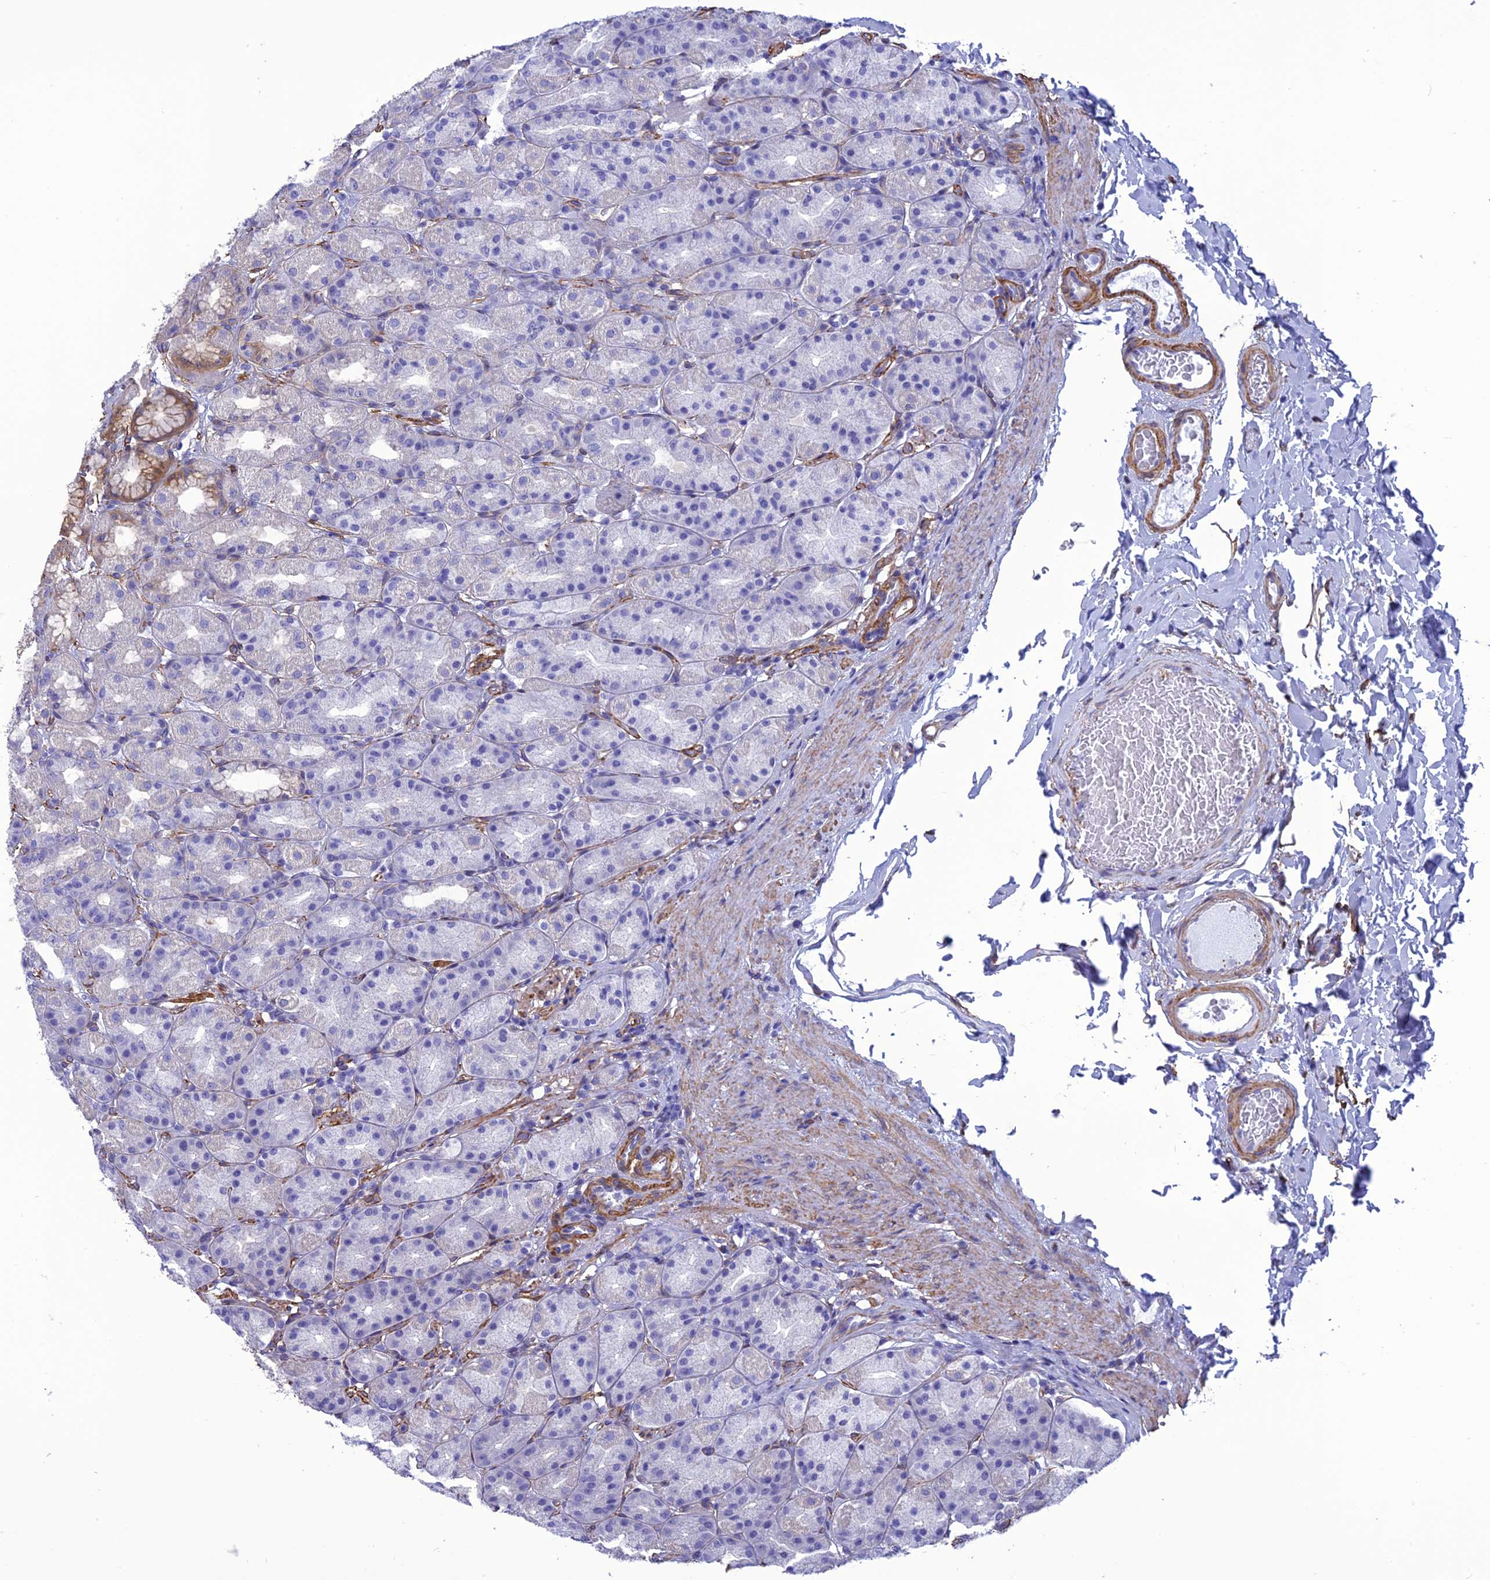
{"staining": {"intensity": "negative", "quantity": "none", "location": "none"}, "tissue": "stomach", "cell_type": "Glandular cells", "image_type": "normal", "snomed": [{"axis": "morphology", "description": "Normal tissue, NOS"}, {"axis": "topography", "description": "Stomach, upper"}], "caption": "Immunohistochemistry (IHC) histopathology image of benign human stomach stained for a protein (brown), which exhibits no positivity in glandular cells. (Stains: DAB immunohistochemistry (IHC) with hematoxylin counter stain, Microscopy: brightfield microscopy at high magnification).", "gene": "NKD1", "patient": {"sex": "male", "age": 68}}